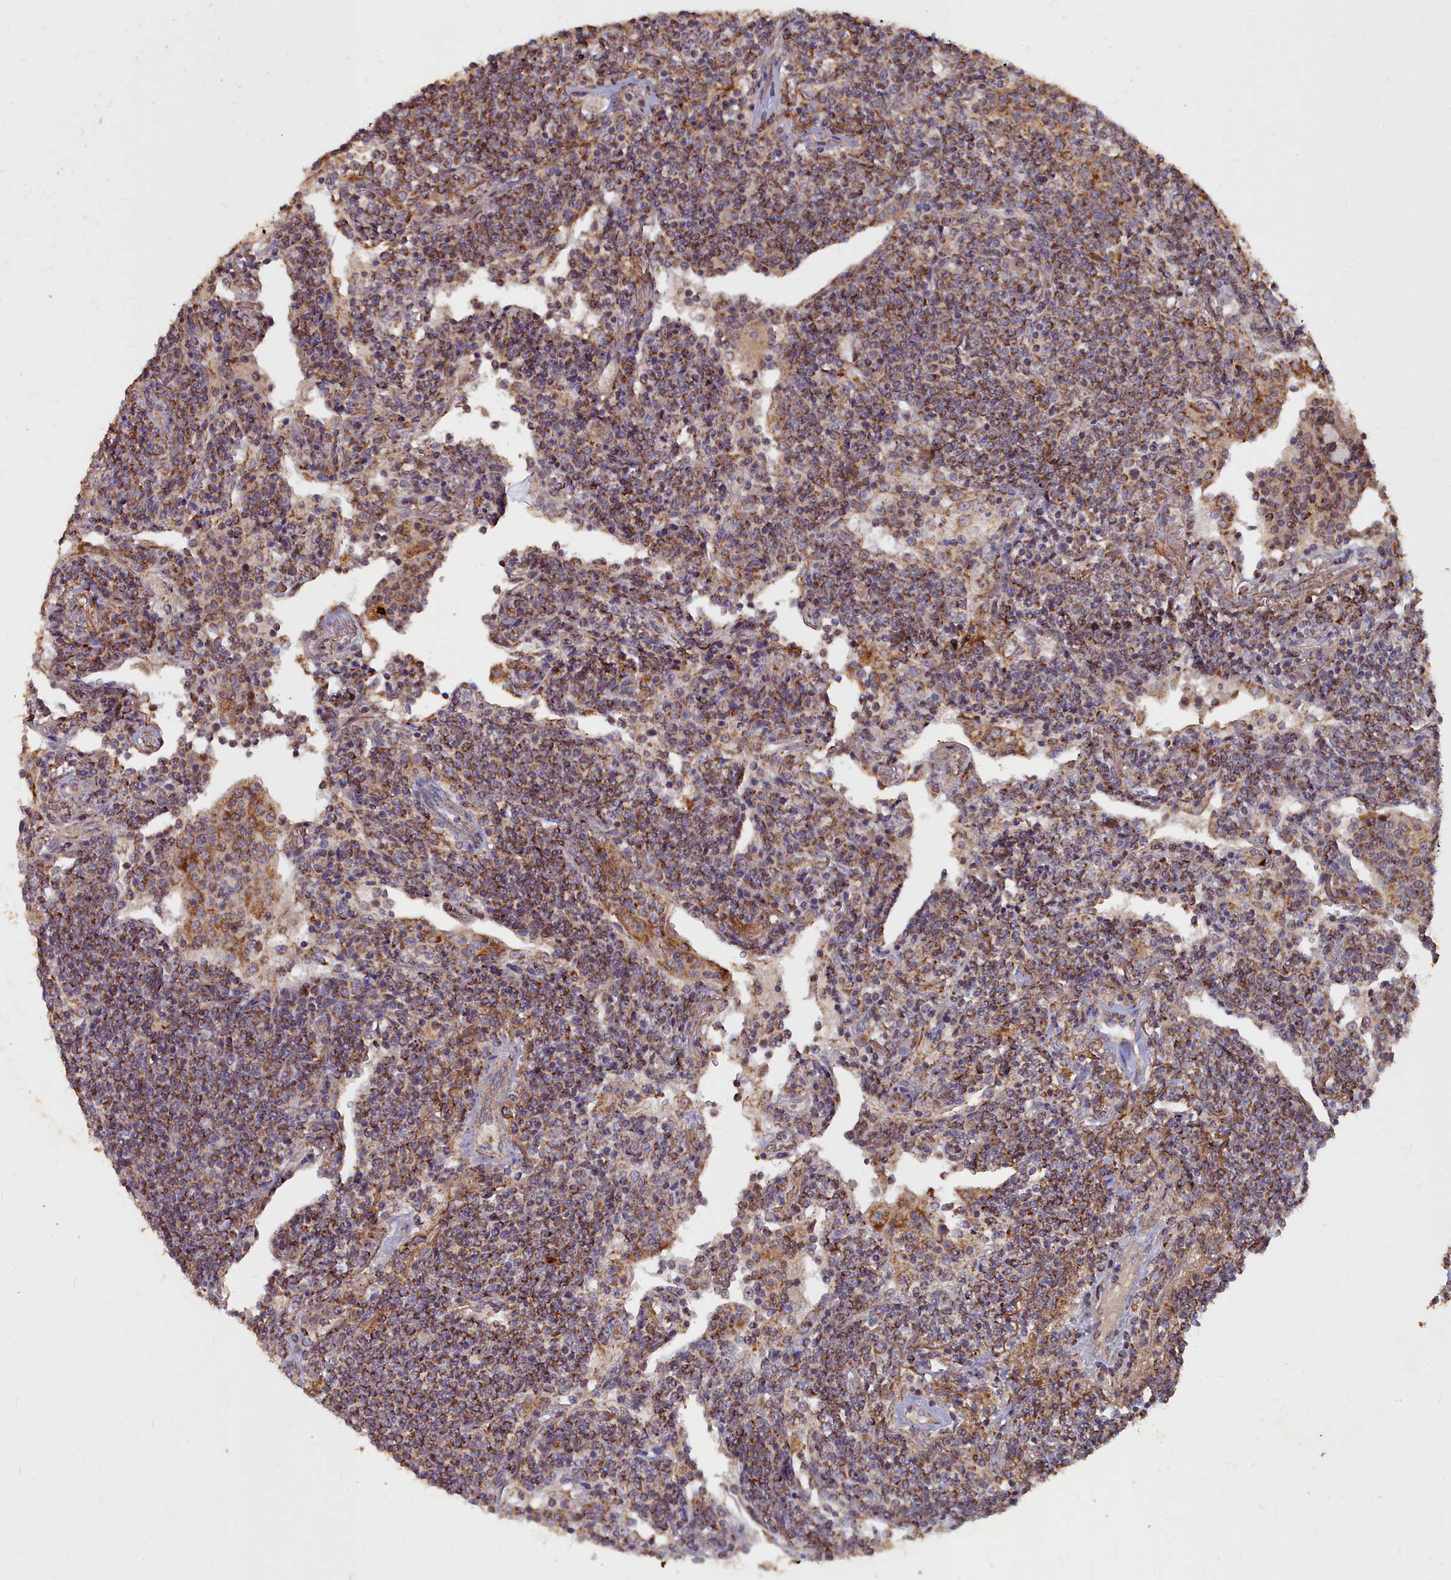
{"staining": {"intensity": "moderate", "quantity": ">75%", "location": "cytoplasmic/membranous"}, "tissue": "lymphoma", "cell_type": "Tumor cells", "image_type": "cancer", "snomed": [{"axis": "morphology", "description": "Malignant lymphoma, non-Hodgkin's type, Low grade"}, {"axis": "topography", "description": "Lung"}], "caption": "An IHC photomicrograph of tumor tissue is shown. Protein staining in brown highlights moderate cytoplasmic/membranous positivity in lymphoma within tumor cells. Ihc stains the protein in brown and the nuclei are stained blue.", "gene": "COX11", "patient": {"sex": "female", "age": 71}}